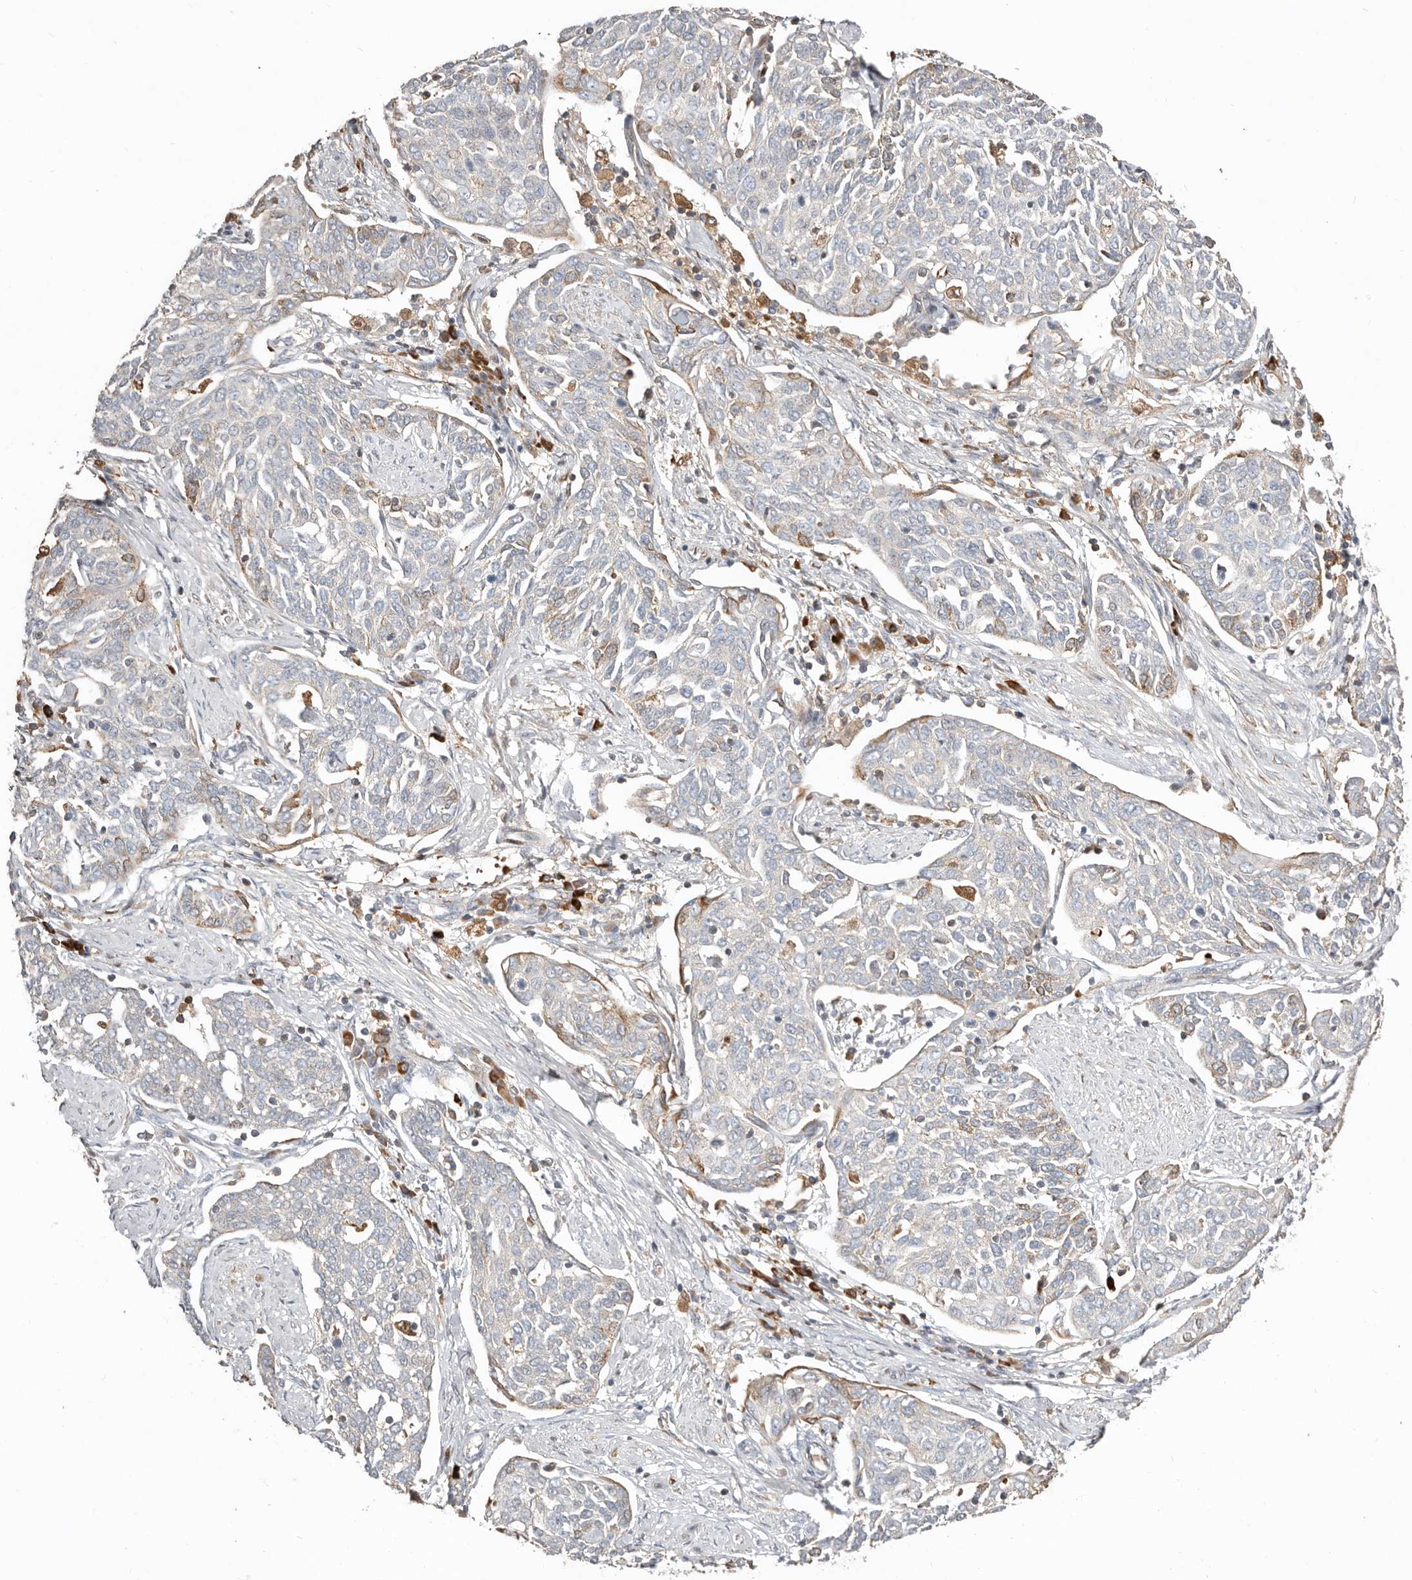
{"staining": {"intensity": "negative", "quantity": "none", "location": "none"}, "tissue": "cervical cancer", "cell_type": "Tumor cells", "image_type": "cancer", "snomed": [{"axis": "morphology", "description": "Squamous cell carcinoma, NOS"}, {"axis": "topography", "description": "Cervix"}], "caption": "Tumor cells show no significant expression in cervical cancer (squamous cell carcinoma). (IHC, brightfield microscopy, high magnification).", "gene": "MTFR2", "patient": {"sex": "female", "age": 34}}